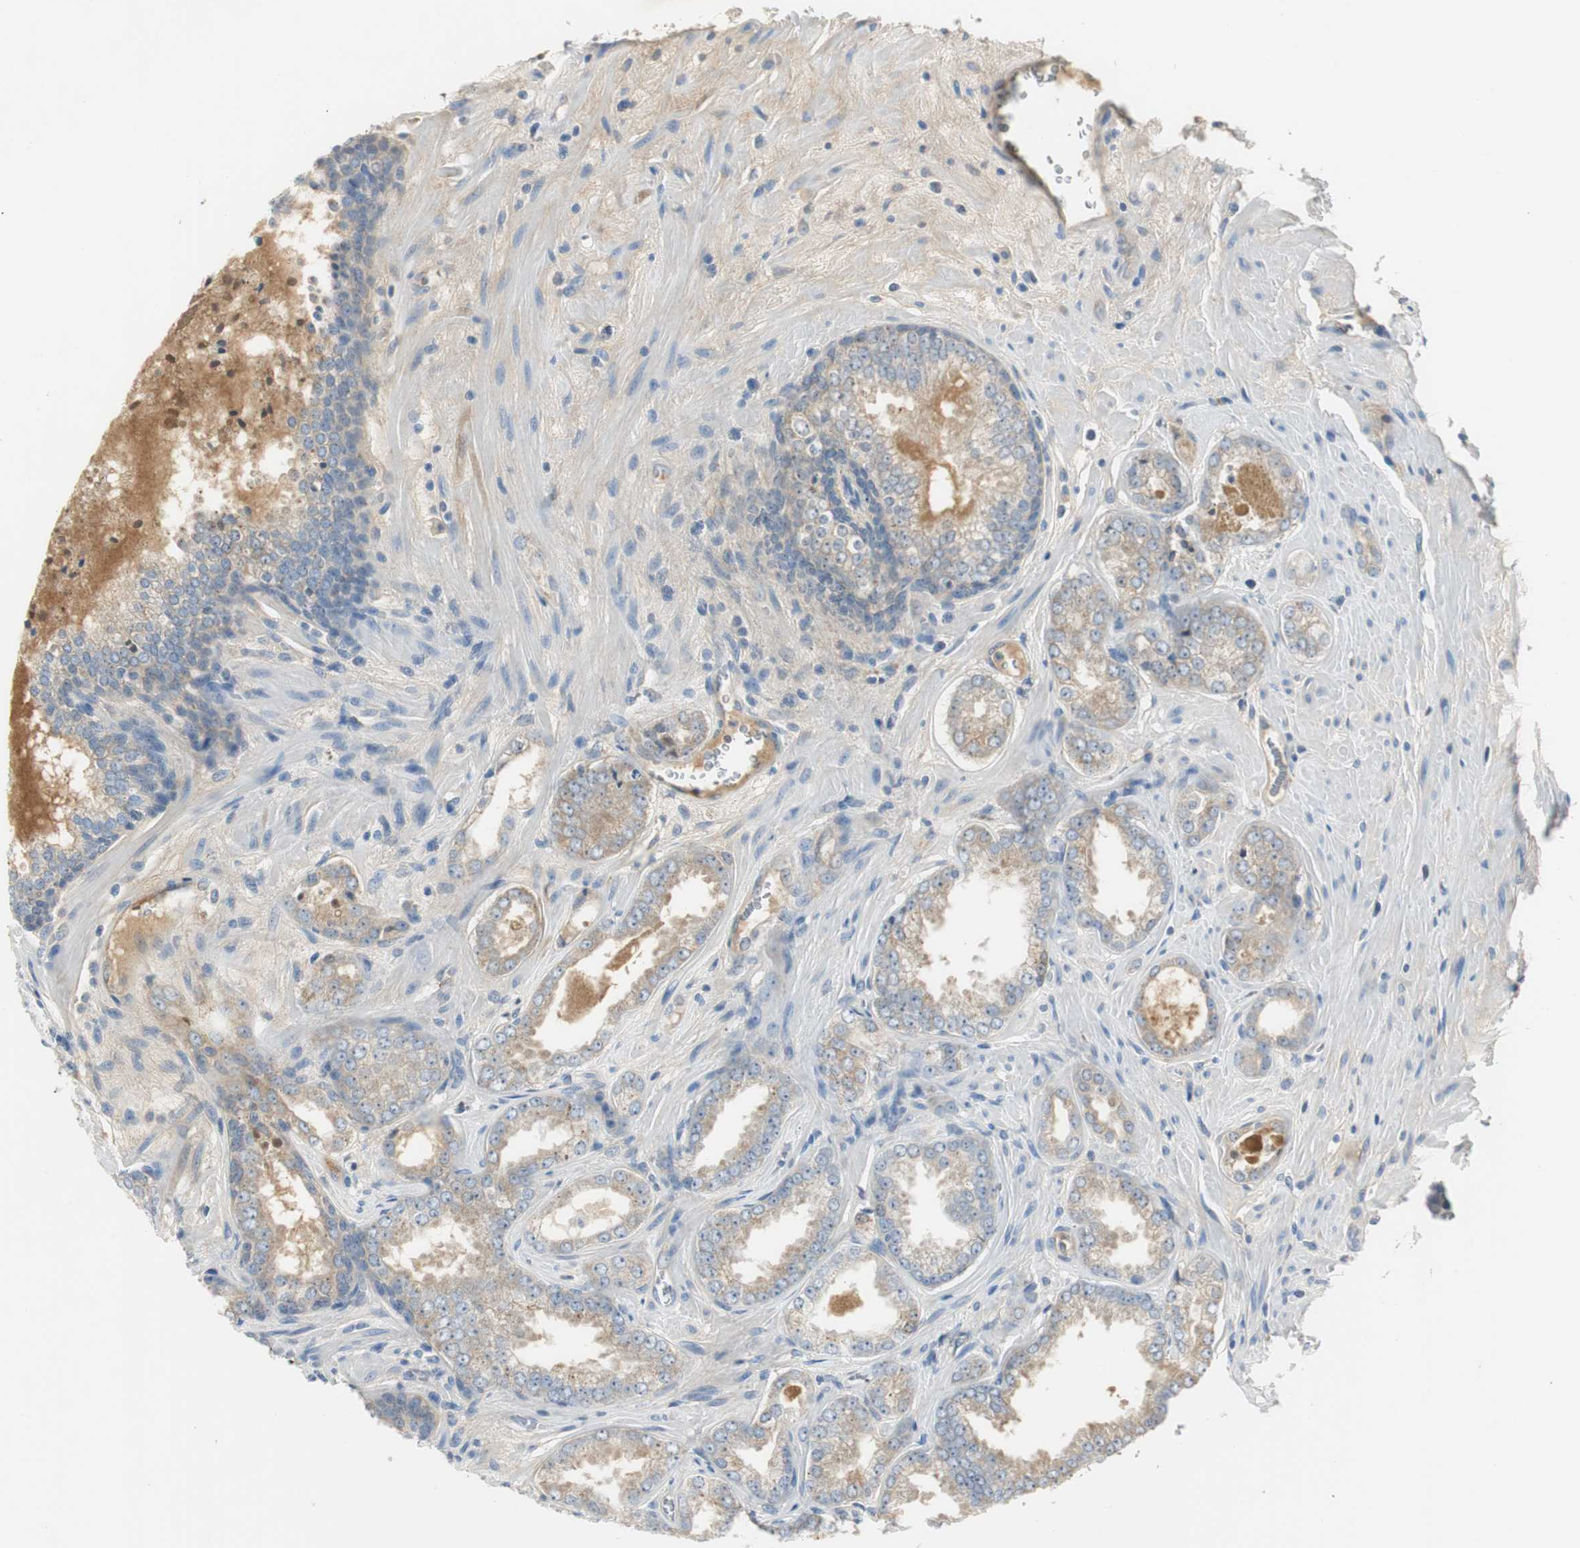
{"staining": {"intensity": "weak", "quantity": ">75%", "location": "cytoplasmic/membranous"}, "tissue": "prostate cancer", "cell_type": "Tumor cells", "image_type": "cancer", "snomed": [{"axis": "morphology", "description": "Adenocarcinoma, Low grade"}, {"axis": "topography", "description": "Prostate"}], "caption": "Immunohistochemistry of prostate cancer (low-grade adenocarcinoma) reveals low levels of weak cytoplasmic/membranous positivity in approximately >75% of tumor cells.", "gene": "SERPINF1", "patient": {"sex": "male", "age": 60}}